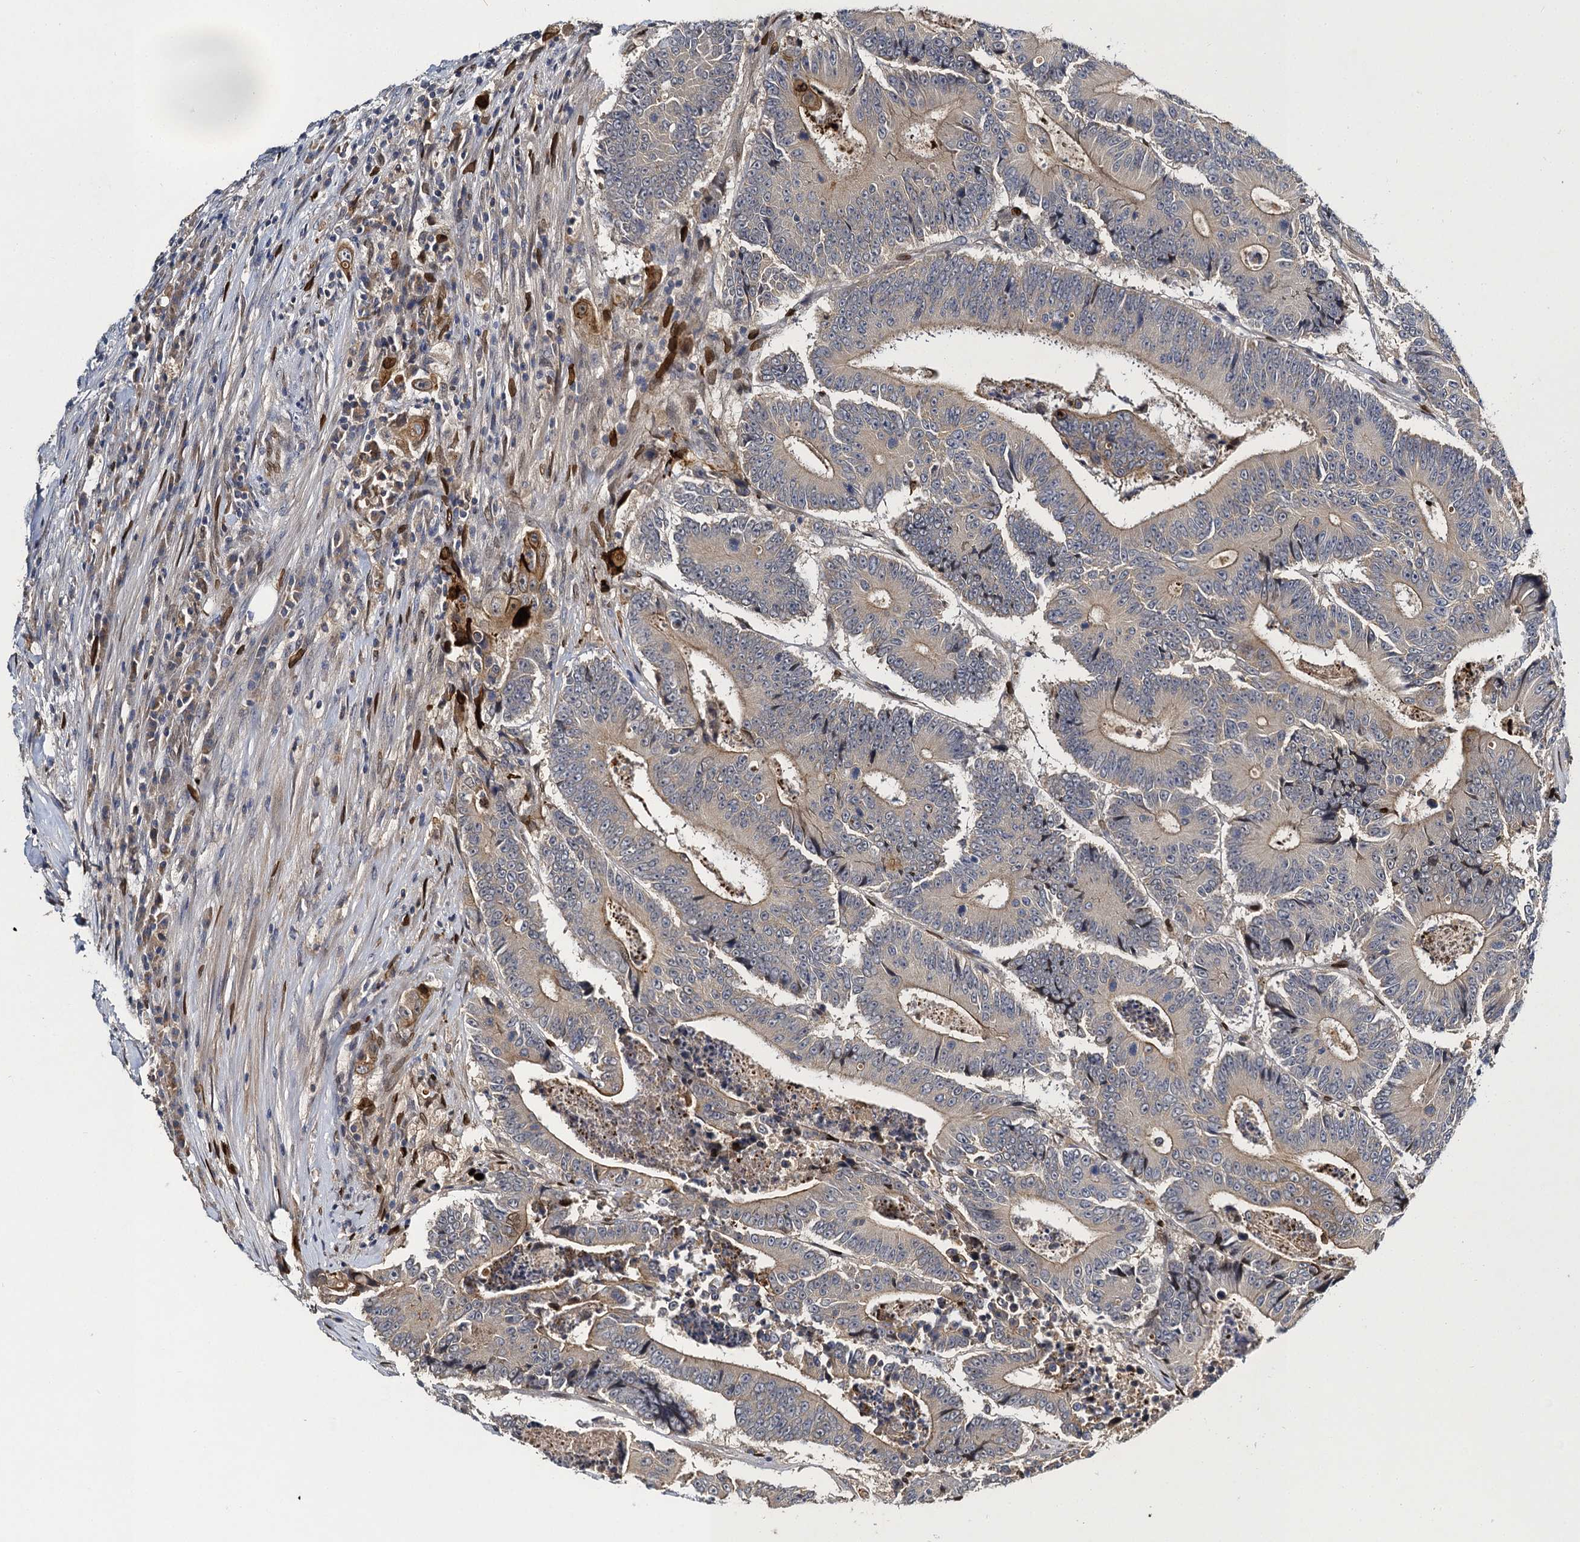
{"staining": {"intensity": "weak", "quantity": "25%-75%", "location": "cytoplasmic/membranous"}, "tissue": "colorectal cancer", "cell_type": "Tumor cells", "image_type": "cancer", "snomed": [{"axis": "morphology", "description": "Adenocarcinoma, NOS"}, {"axis": "topography", "description": "Colon"}], "caption": "Immunohistochemistry (IHC) histopathology image of neoplastic tissue: colorectal cancer (adenocarcinoma) stained using immunohistochemistry (IHC) exhibits low levels of weak protein expression localized specifically in the cytoplasmic/membranous of tumor cells, appearing as a cytoplasmic/membranous brown color.", "gene": "SLC11A2", "patient": {"sex": "male", "age": 83}}